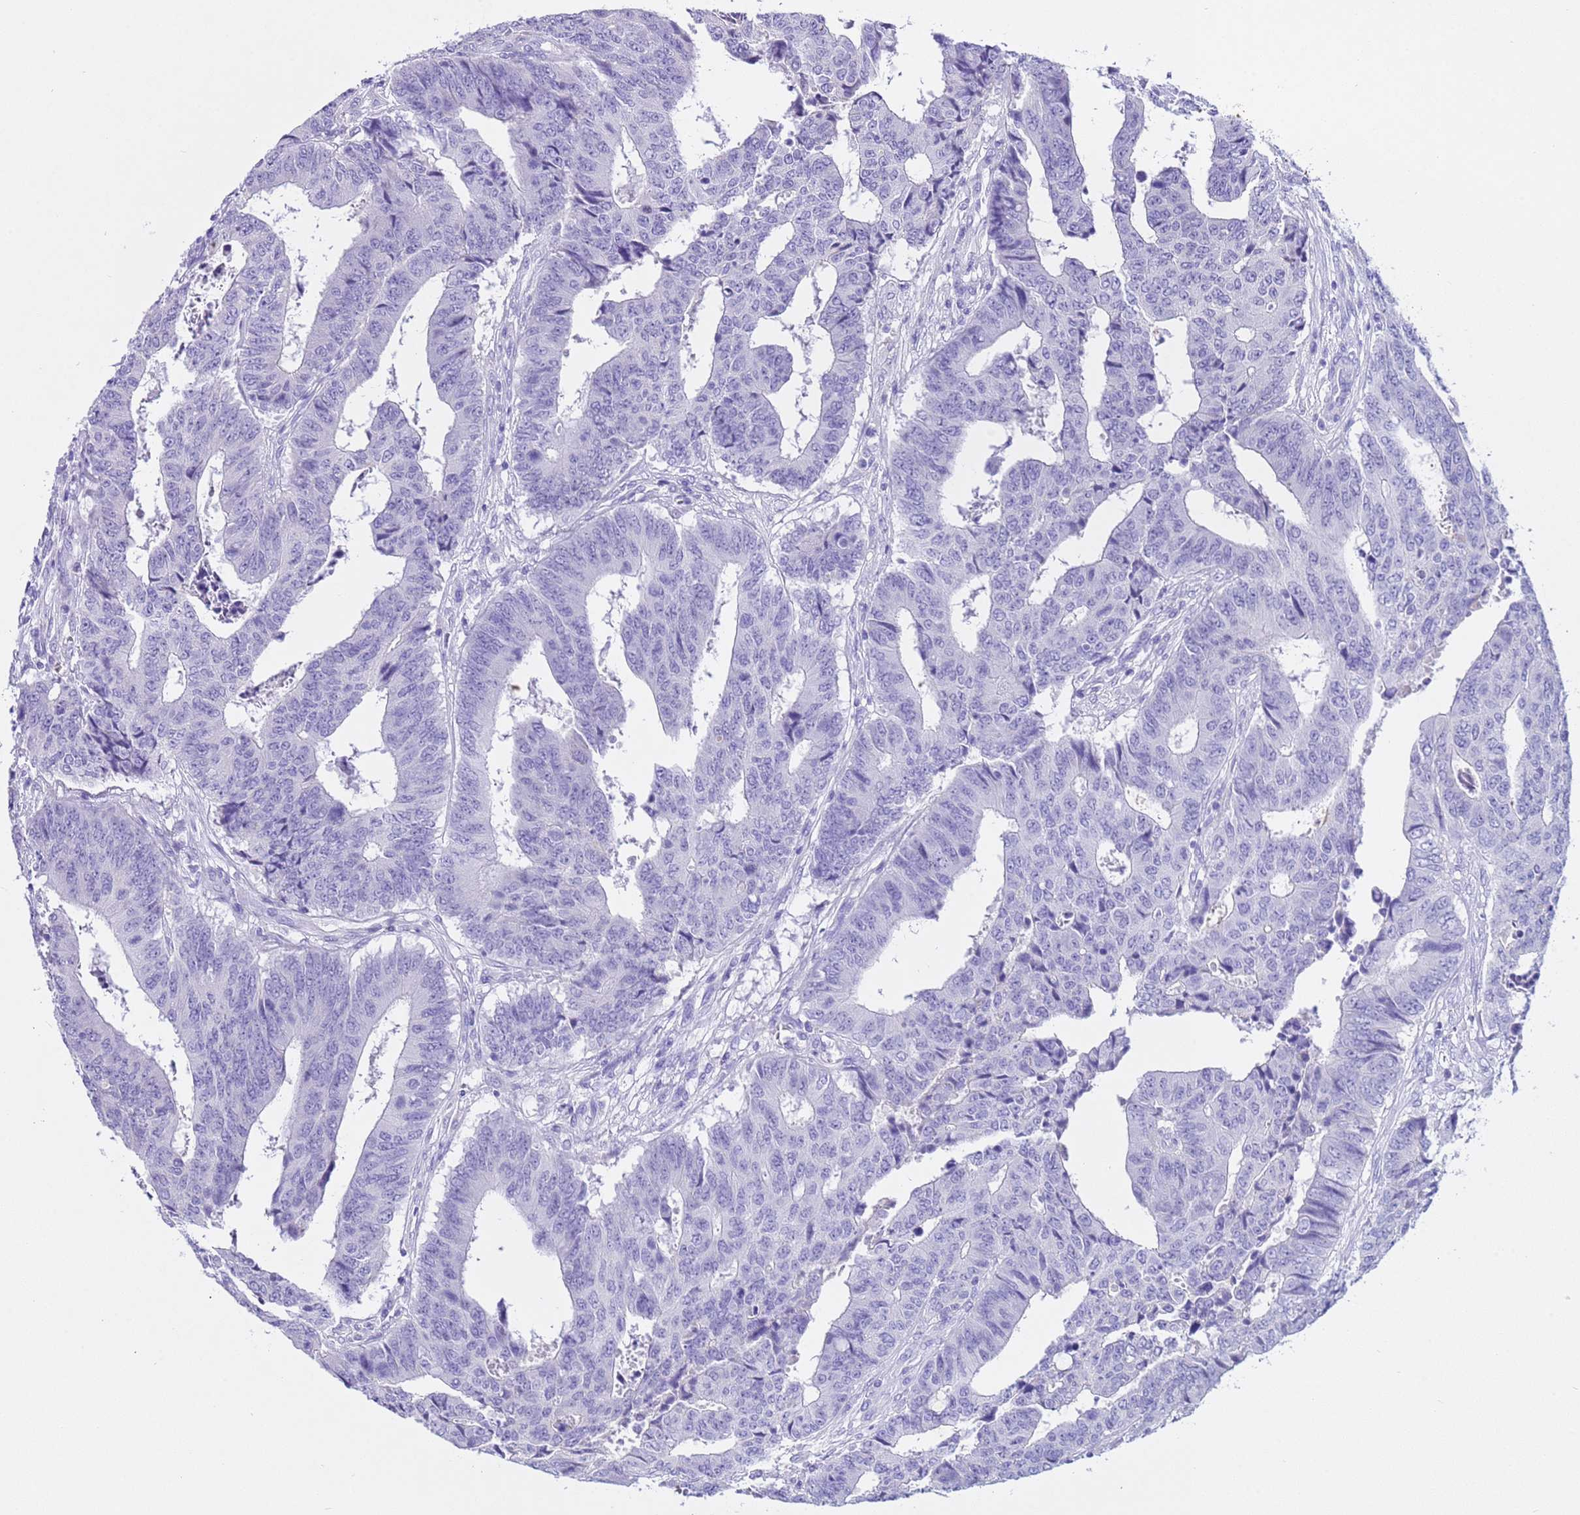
{"staining": {"intensity": "negative", "quantity": "none", "location": "none"}, "tissue": "colorectal cancer", "cell_type": "Tumor cells", "image_type": "cancer", "snomed": [{"axis": "morphology", "description": "Adenocarcinoma, NOS"}, {"axis": "topography", "description": "Rectum"}], "caption": "Micrograph shows no protein expression in tumor cells of colorectal adenocarcinoma tissue. The staining is performed using DAB (3,3'-diaminobenzidine) brown chromogen with nuclei counter-stained in using hematoxylin.", "gene": "CPB1", "patient": {"sex": "male", "age": 84}}